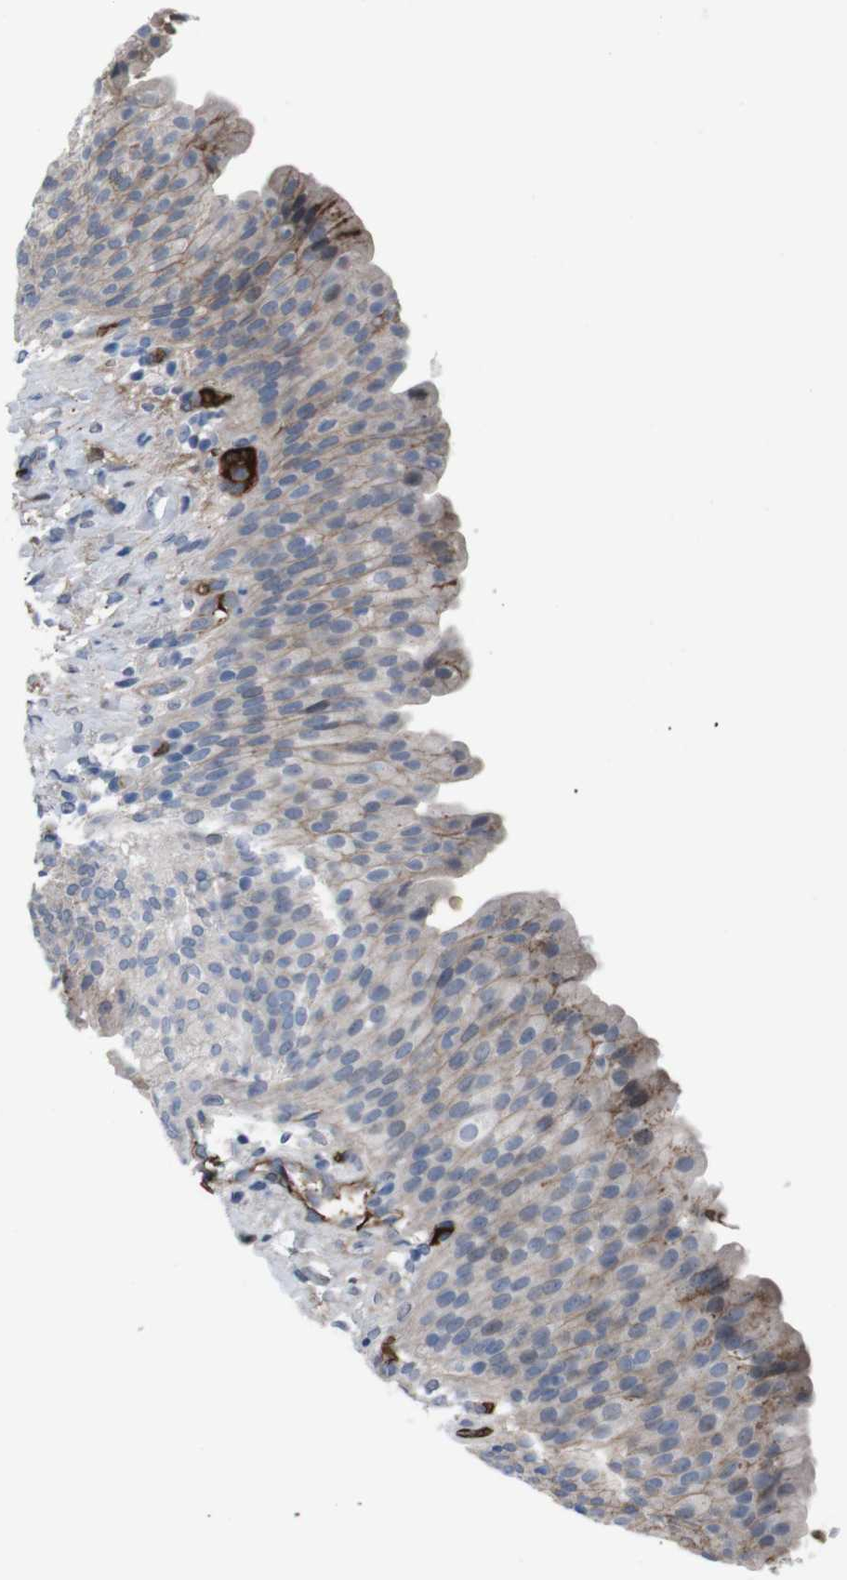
{"staining": {"intensity": "moderate", "quantity": "25%-75%", "location": "cytoplasmic/membranous"}, "tissue": "urinary bladder", "cell_type": "Urothelial cells", "image_type": "normal", "snomed": [{"axis": "morphology", "description": "Normal tissue, NOS"}, {"axis": "topography", "description": "Urinary bladder"}], "caption": "The immunohistochemical stain labels moderate cytoplasmic/membranous staining in urothelial cells of benign urinary bladder. (brown staining indicates protein expression, while blue staining denotes nuclei).", "gene": "SPTB", "patient": {"sex": "female", "age": 79}}